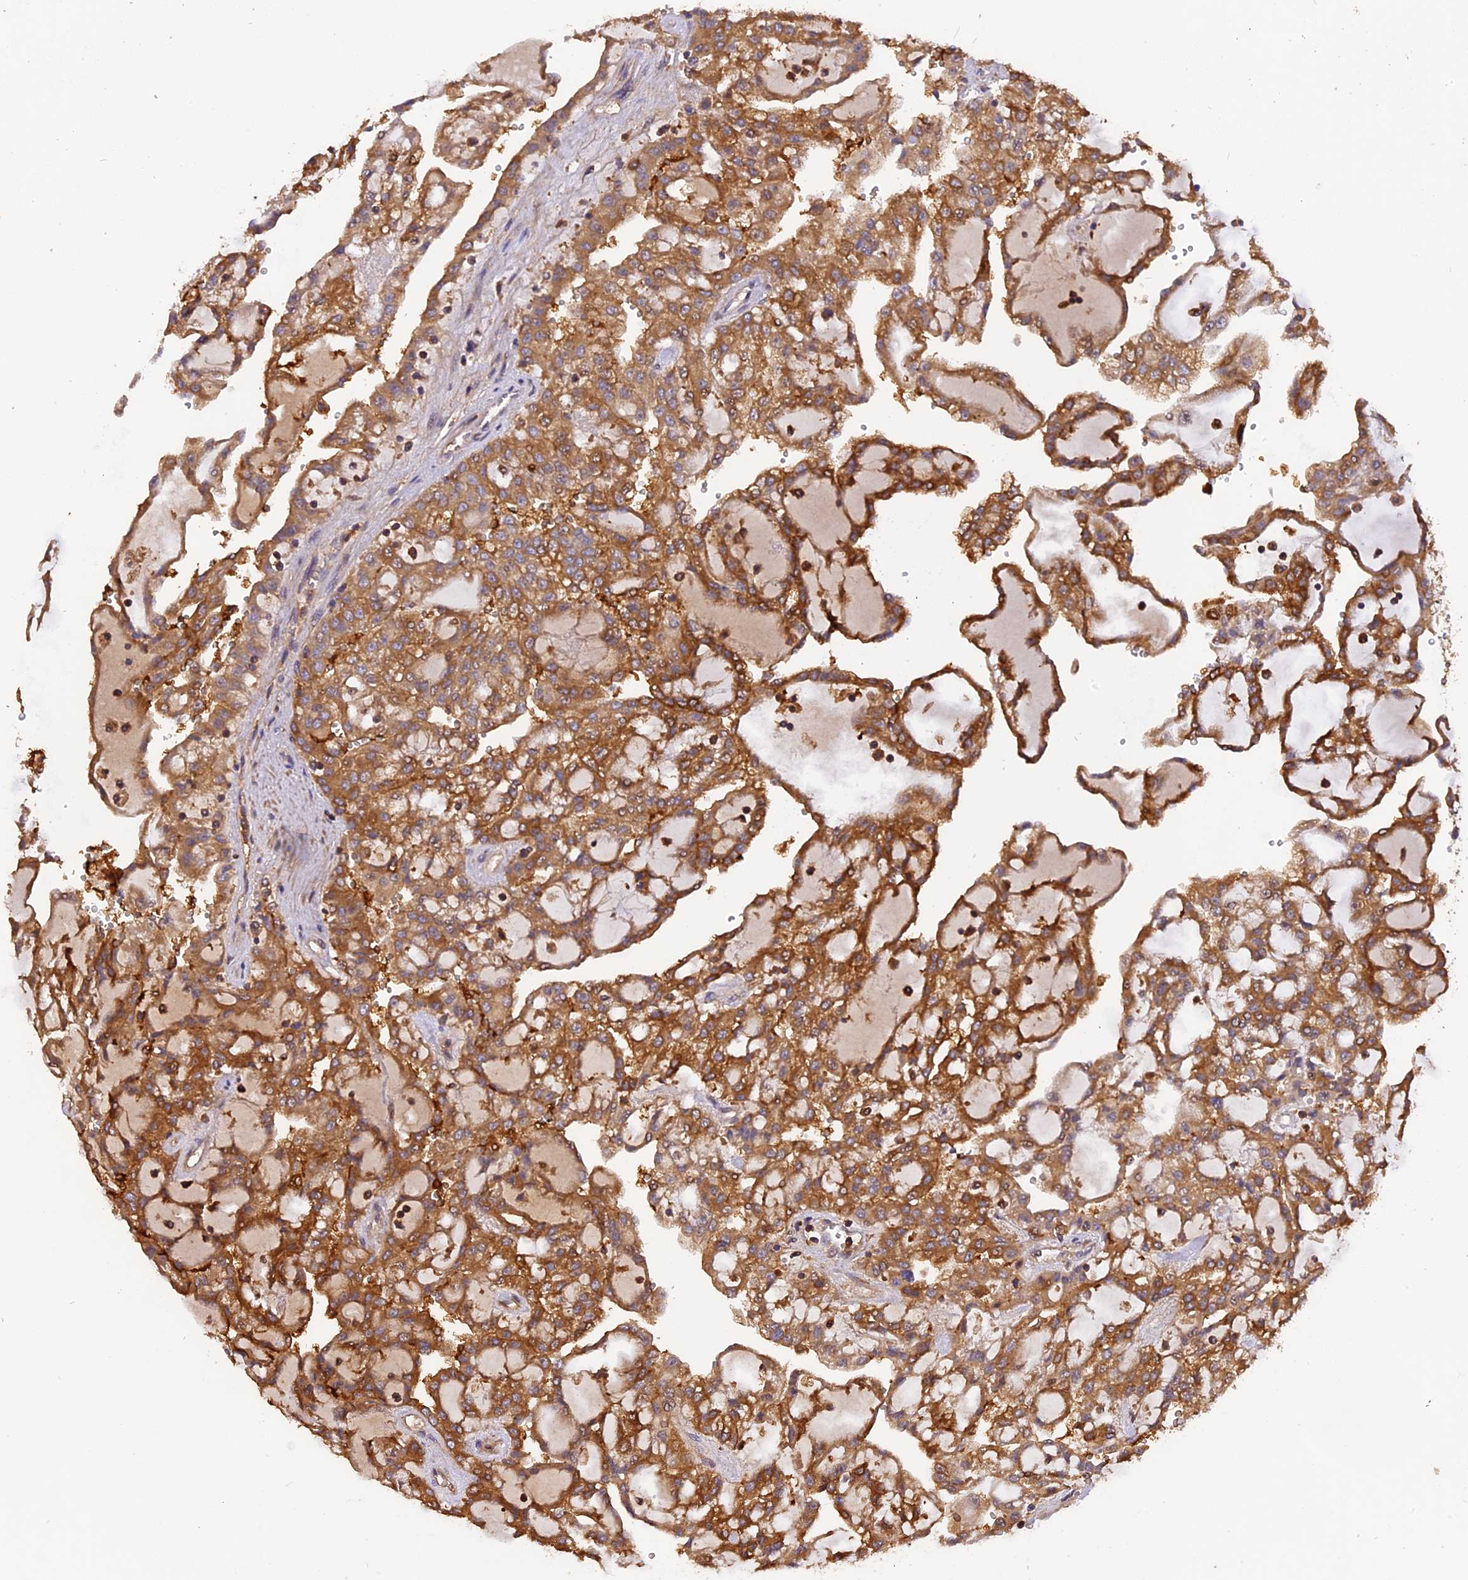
{"staining": {"intensity": "moderate", "quantity": ">75%", "location": "cytoplasmic/membranous"}, "tissue": "renal cancer", "cell_type": "Tumor cells", "image_type": "cancer", "snomed": [{"axis": "morphology", "description": "Adenocarcinoma, NOS"}, {"axis": "topography", "description": "Kidney"}], "caption": "Immunohistochemical staining of human renal cancer (adenocarcinoma) demonstrates medium levels of moderate cytoplasmic/membranous protein expression in approximately >75% of tumor cells.", "gene": "STOML1", "patient": {"sex": "male", "age": 63}}